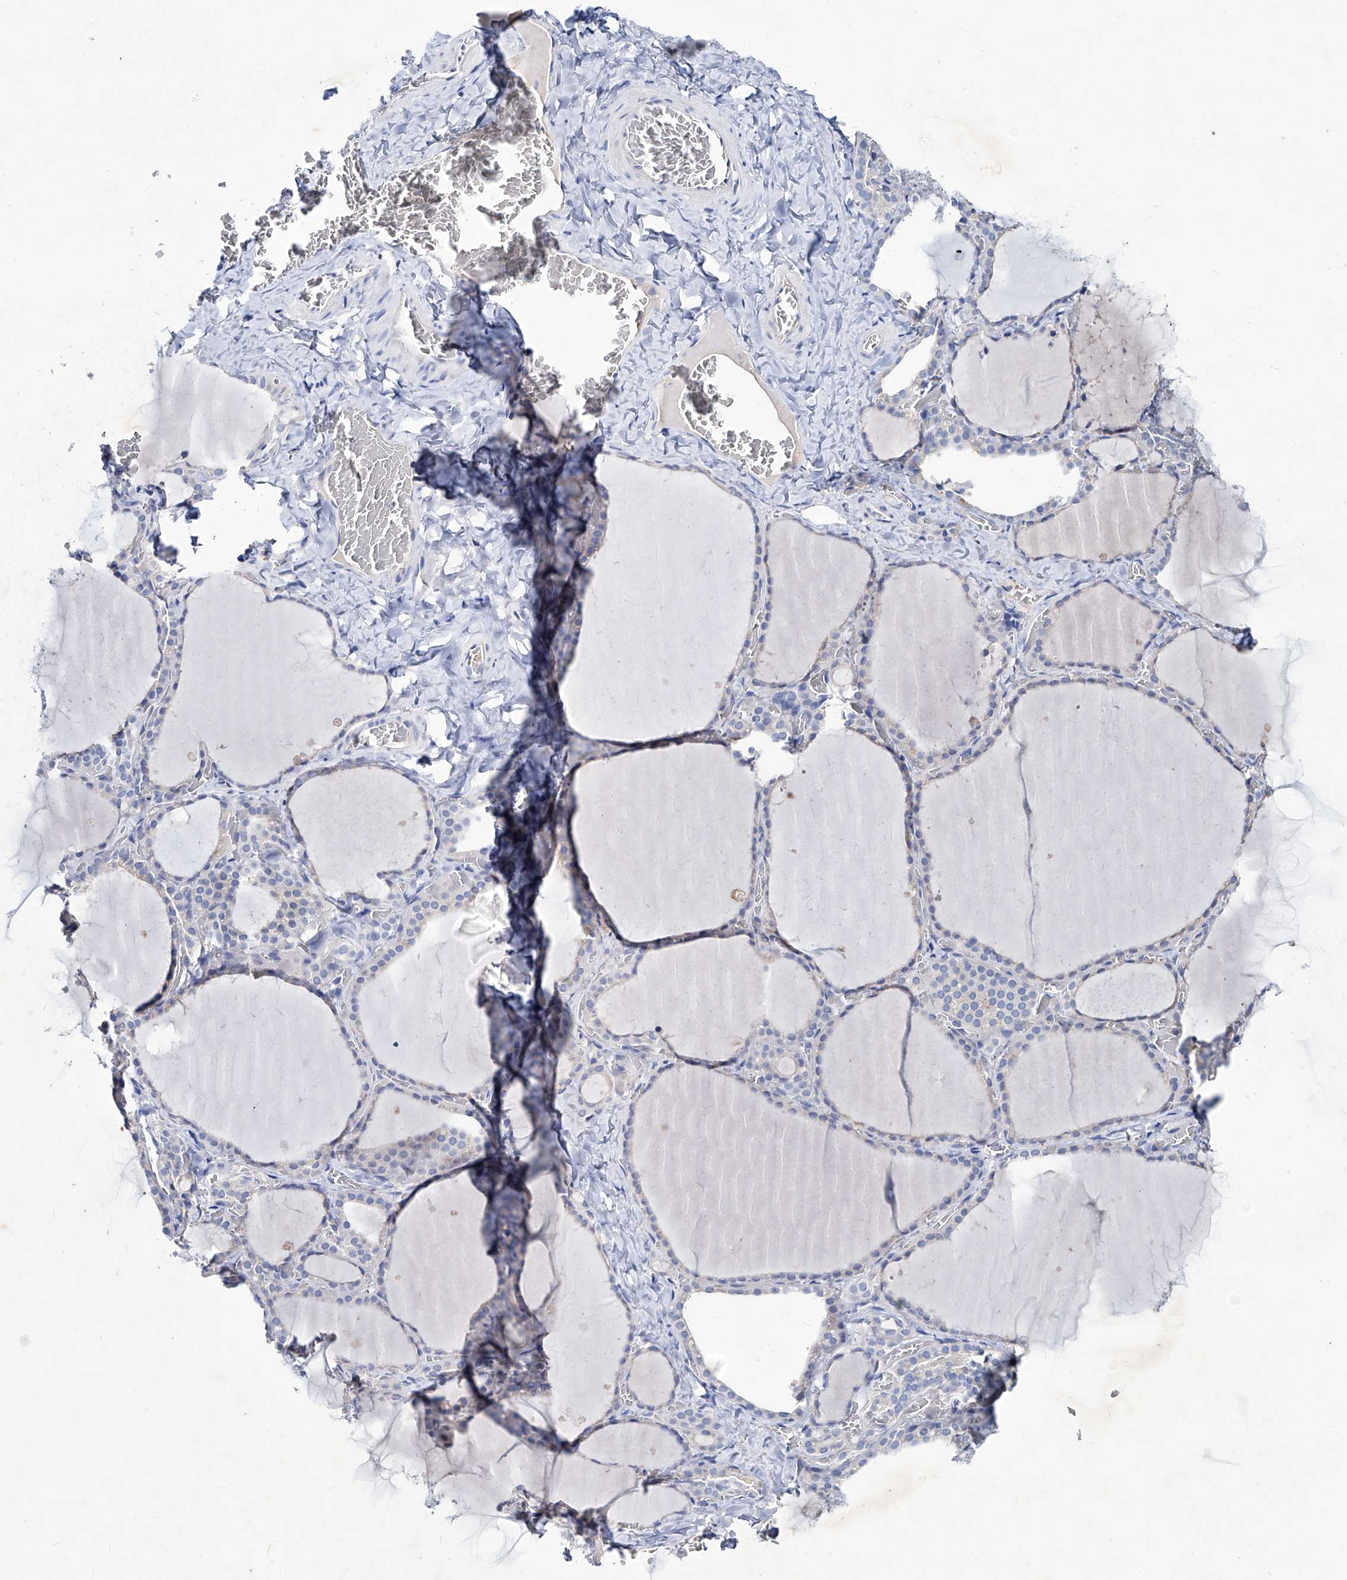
{"staining": {"intensity": "negative", "quantity": "none", "location": "none"}, "tissue": "thyroid gland", "cell_type": "Glandular cells", "image_type": "normal", "snomed": [{"axis": "morphology", "description": "Normal tissue, NOS"}, {"axis": "topography", "description": "Thyroid gland"}], "caption": "Photomicrograph shows no protein expression in glandular cells of benign thyroid gland. (DAB (3,3'-diaminobenzidine) IHC, high magnification).", "gene": "KLHL17", "patient": {"sex": "female", "age": 22}}